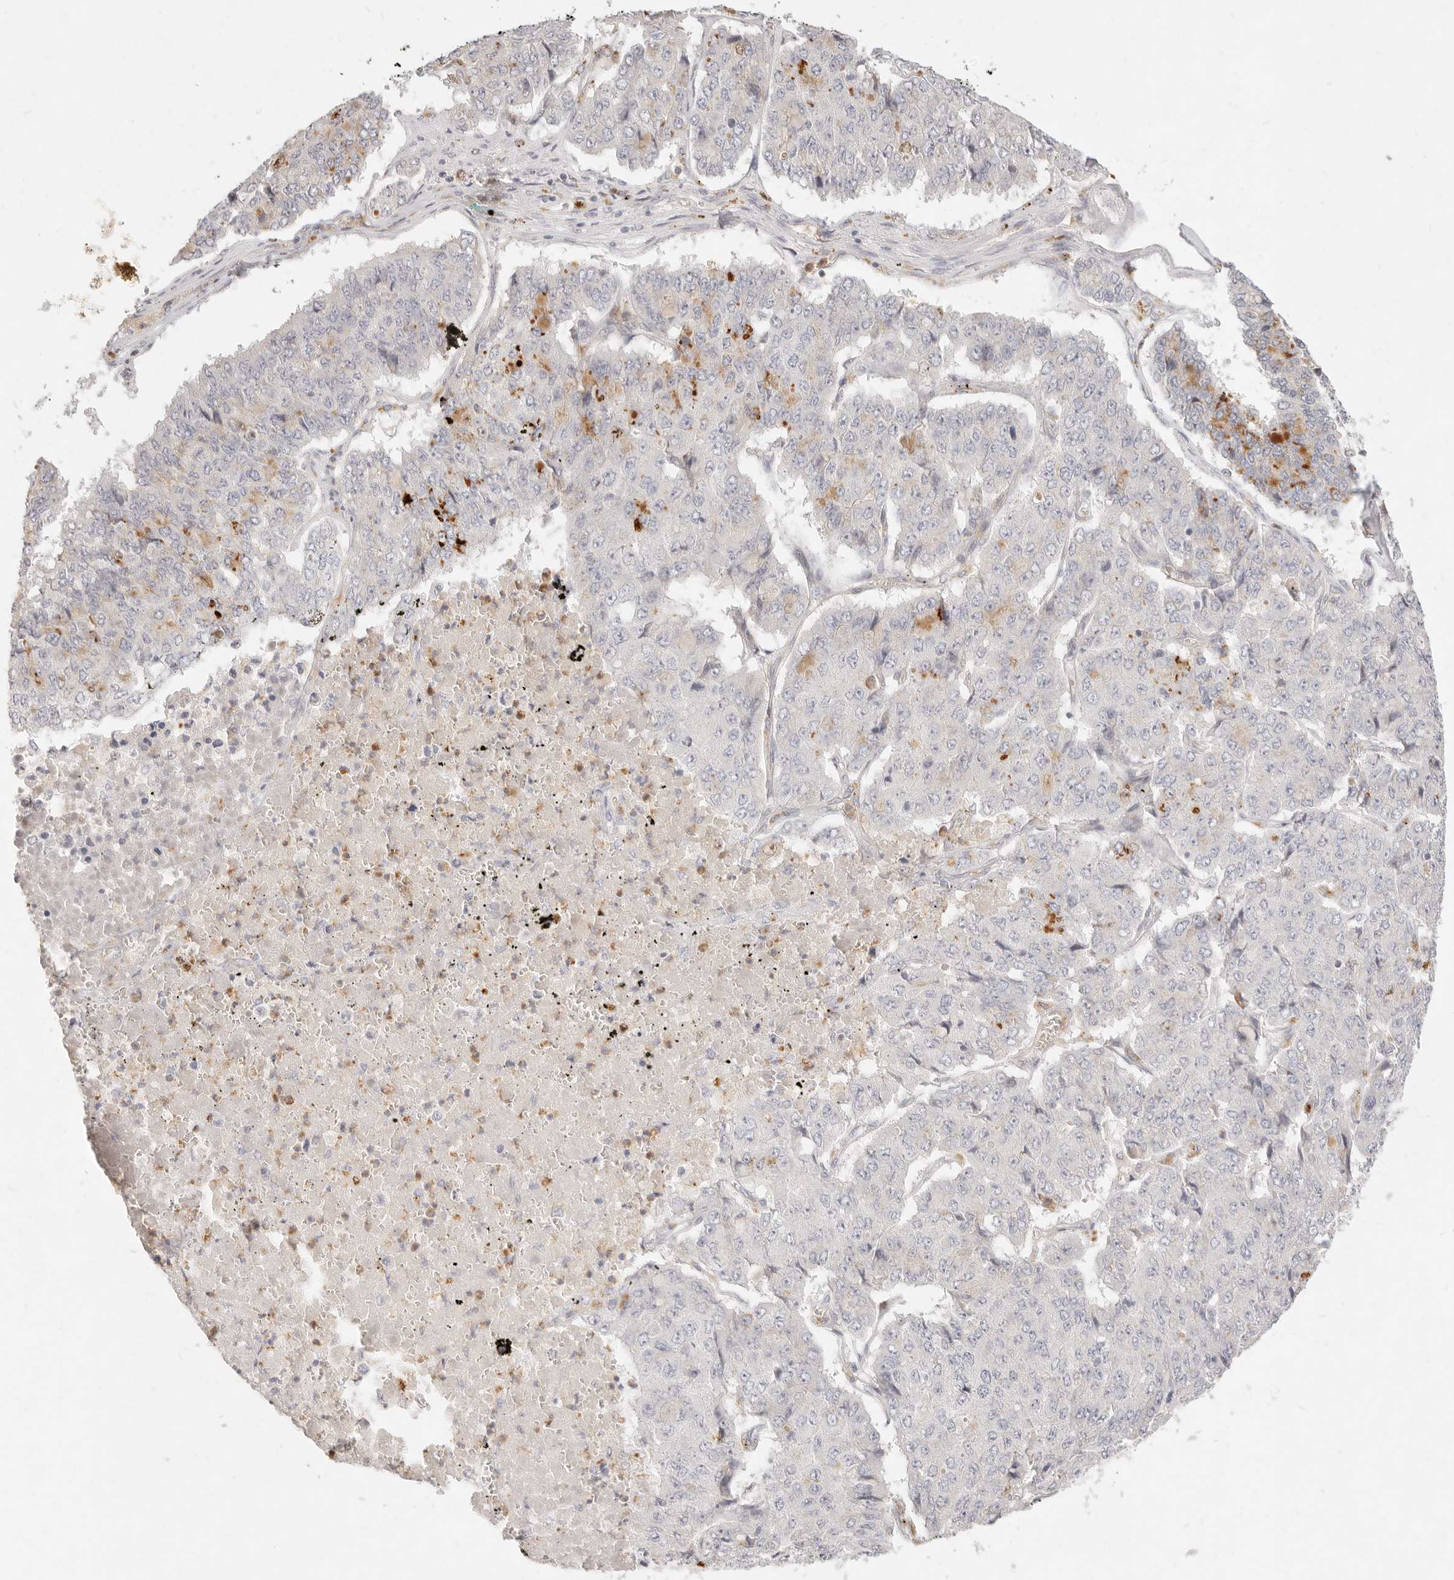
{"staining": {"intensity": "negative", "quantity": "none", "location": "none"}, "tissue": "pancreatic cancer", "cell_type": "Tumor cells", "image_type": "cancer", "snomed": [{"axis": "morphology", "description": "Adenocarcinoma, NOS"}, {"axis": "topography", "description": "Pancreas"}], "caption": "Micrograph shows no significant protein positivity in tumor cells of pancreatic cancer. (DAB immunohistochemistry visualized using brightfield microscopy, high magnification).", "gene": "ASCL3", "patient": {"sex": "male", "age": 50}}